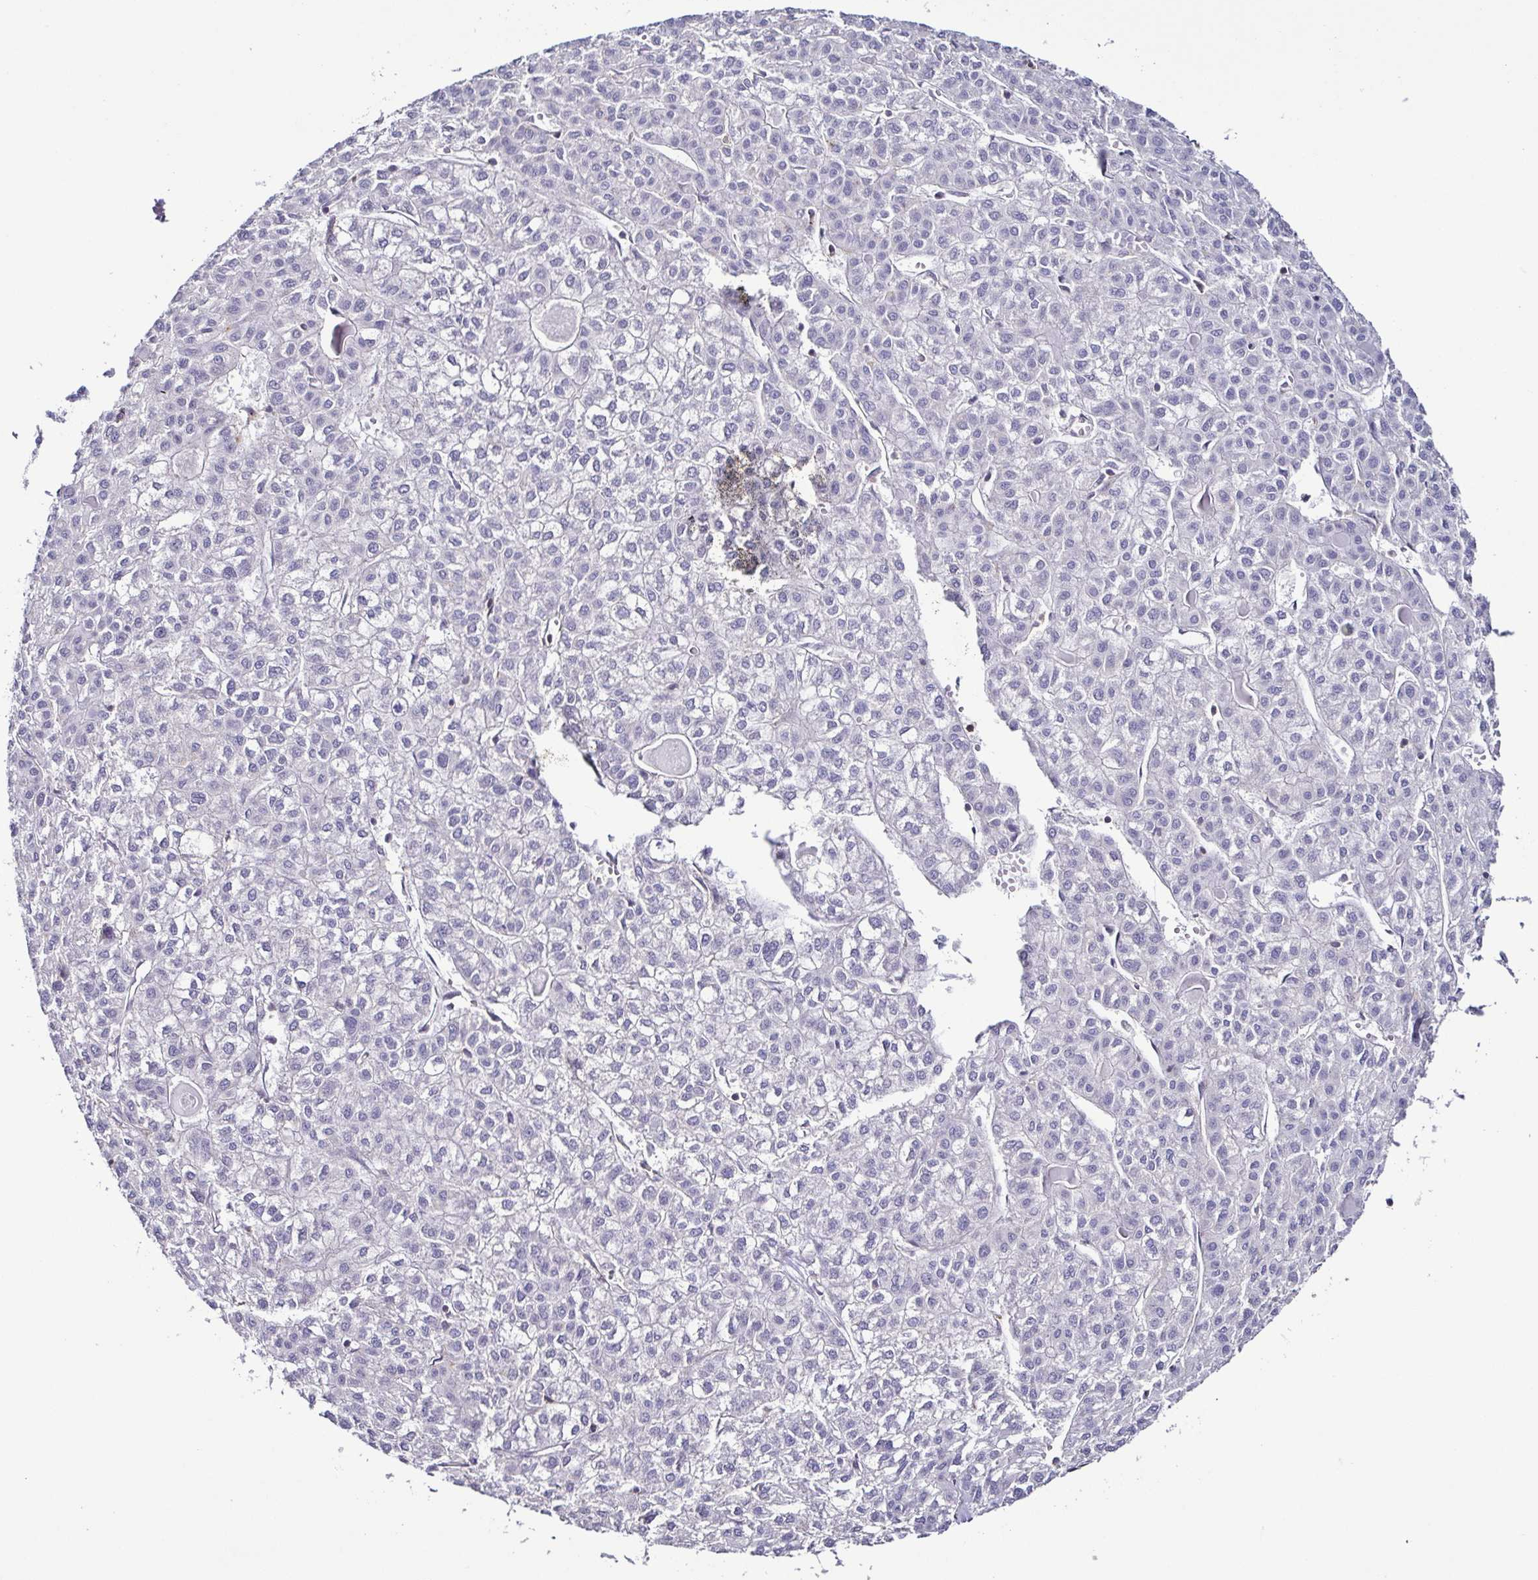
{"staining": {"intensity": "negative", "quantity": "none", "location": "none"}, "tissue": "liver cancer", "cell_type": "Tumor cells", "image_type": "cancer", "snomed": [{"axis": "morphology", "description": "Carcinoma, Hepatocellular, NOS"}, {"axis": "topography", "description": "Liver"}], "caption": "This is an IHC histopathology image of liver hepatocellular carcinoma. There is no expression in tumor cells.", "gene": "TNNT2", "patient": {"sex": "female", "age": 43}}